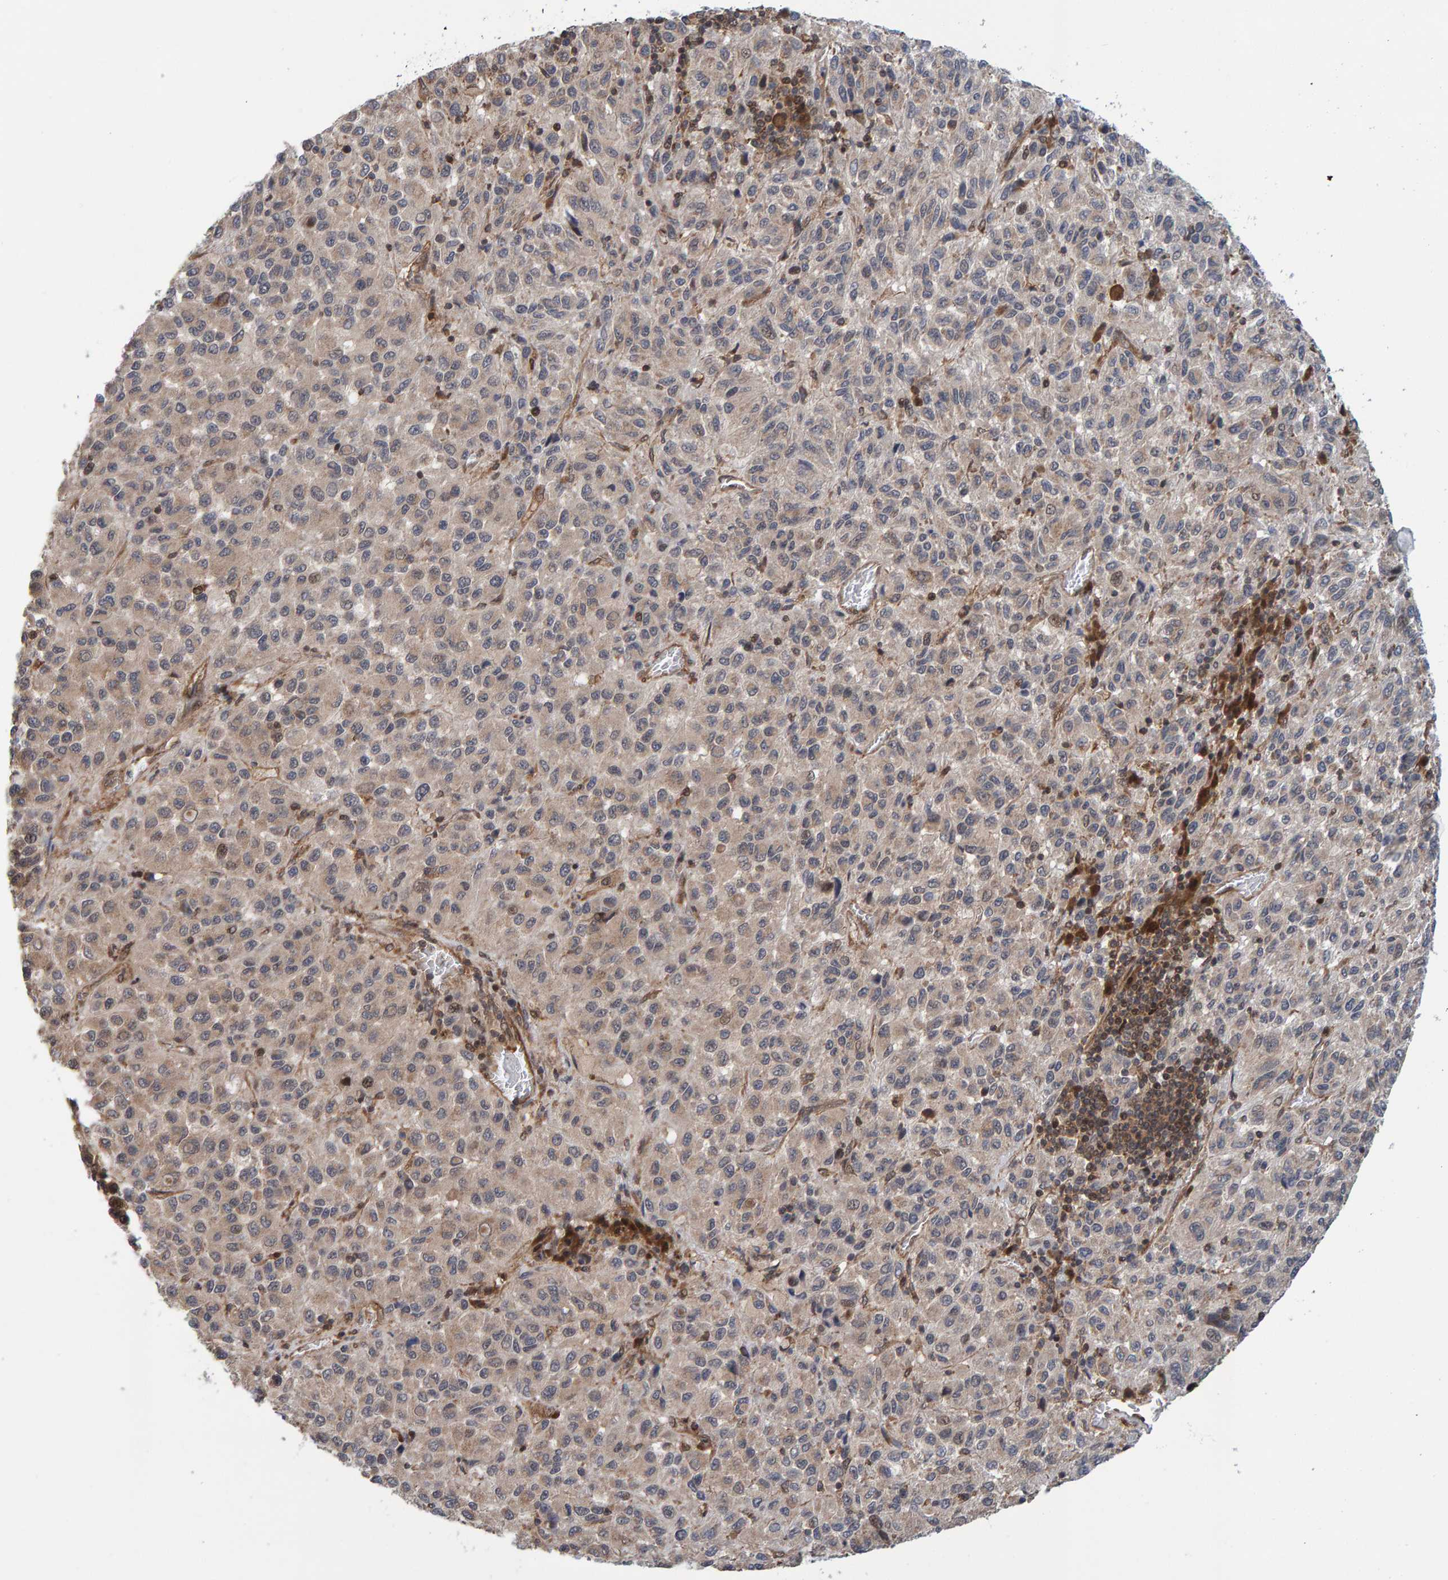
{"staining": {"intensity": "weak", "quantity": "25%-75%", "location": "cytoplasmic/membranous"}, "tissue": "skin cancer", "cell_type": "Tumor cells", "image_type": "cancer", "snomed": [{"axis": "morphology", "description": "Squamous cell carcinoma, NOS"}, {"axis": "topography", "description": "Skin"}], "caption": "Protein analysis of skin cancer tissue shows weak cytoplasmic/membranous staining in approximately 25%-75% of tumor cells.", "gene": "SCRN2", "patient": {"sex": "female", "age": 73}}